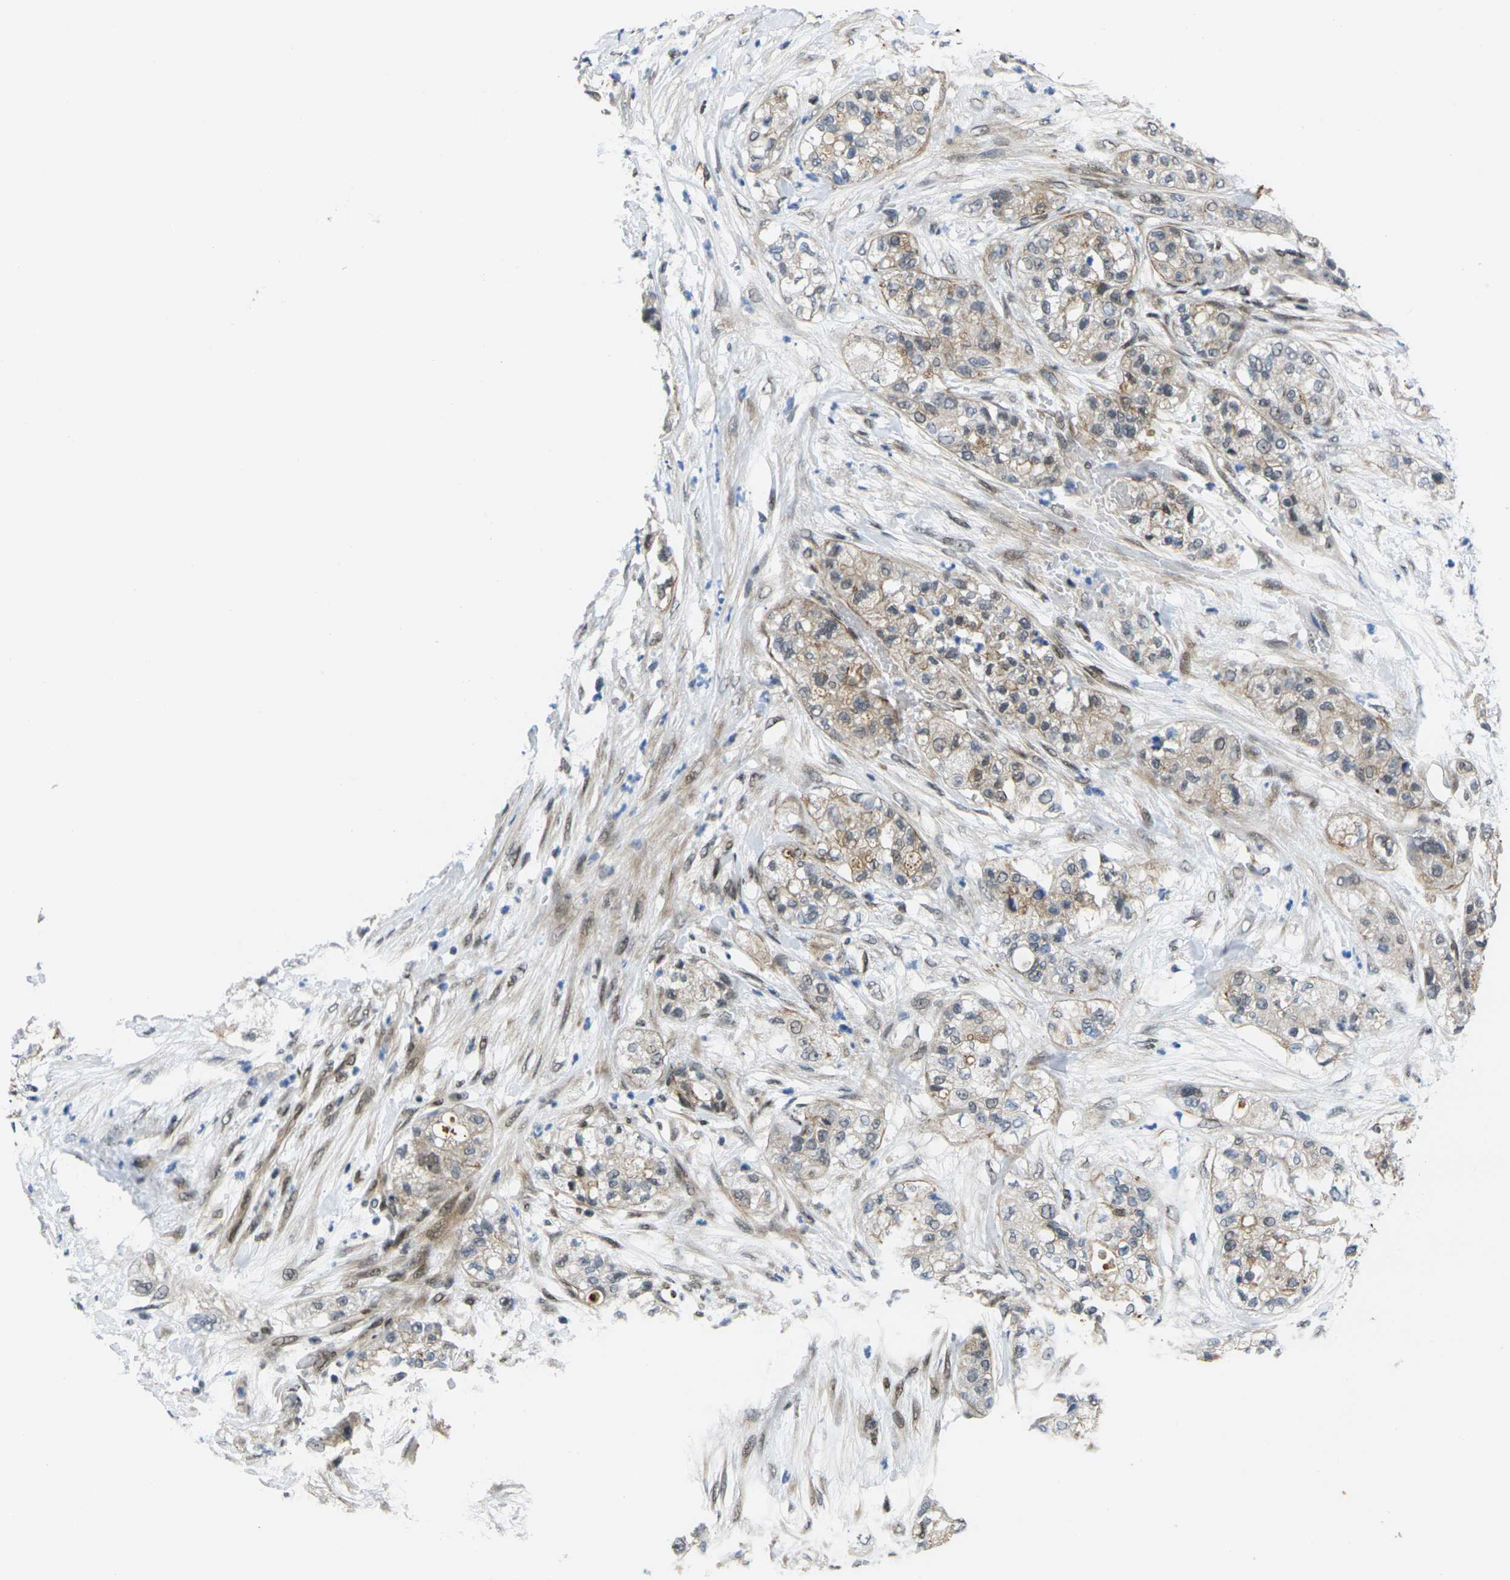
{"staining": {"intensity": "moderate", "quantity": ">75%", "location": "cytoplasmic/membranous,nuclear"}, "tissue": "pancreatic cancer", "cell_type": "Tumor cells", "image_type": "cancer", "snomed": [{"axis": "morphology", "description": "Adenocarcinoma, NOS"}, {"axis": "topography", "description": "Pancreas"}], "caption": "Approximately >75% of tumor cells in pancreatic adenocarcinoma exhibit moderate cytoplasmic/membranous and nuclear protein positivity as visualized by brown immunohistochemical staining.", "gene": "RBM7", "patient": {"sex": "female", "age": 78}}